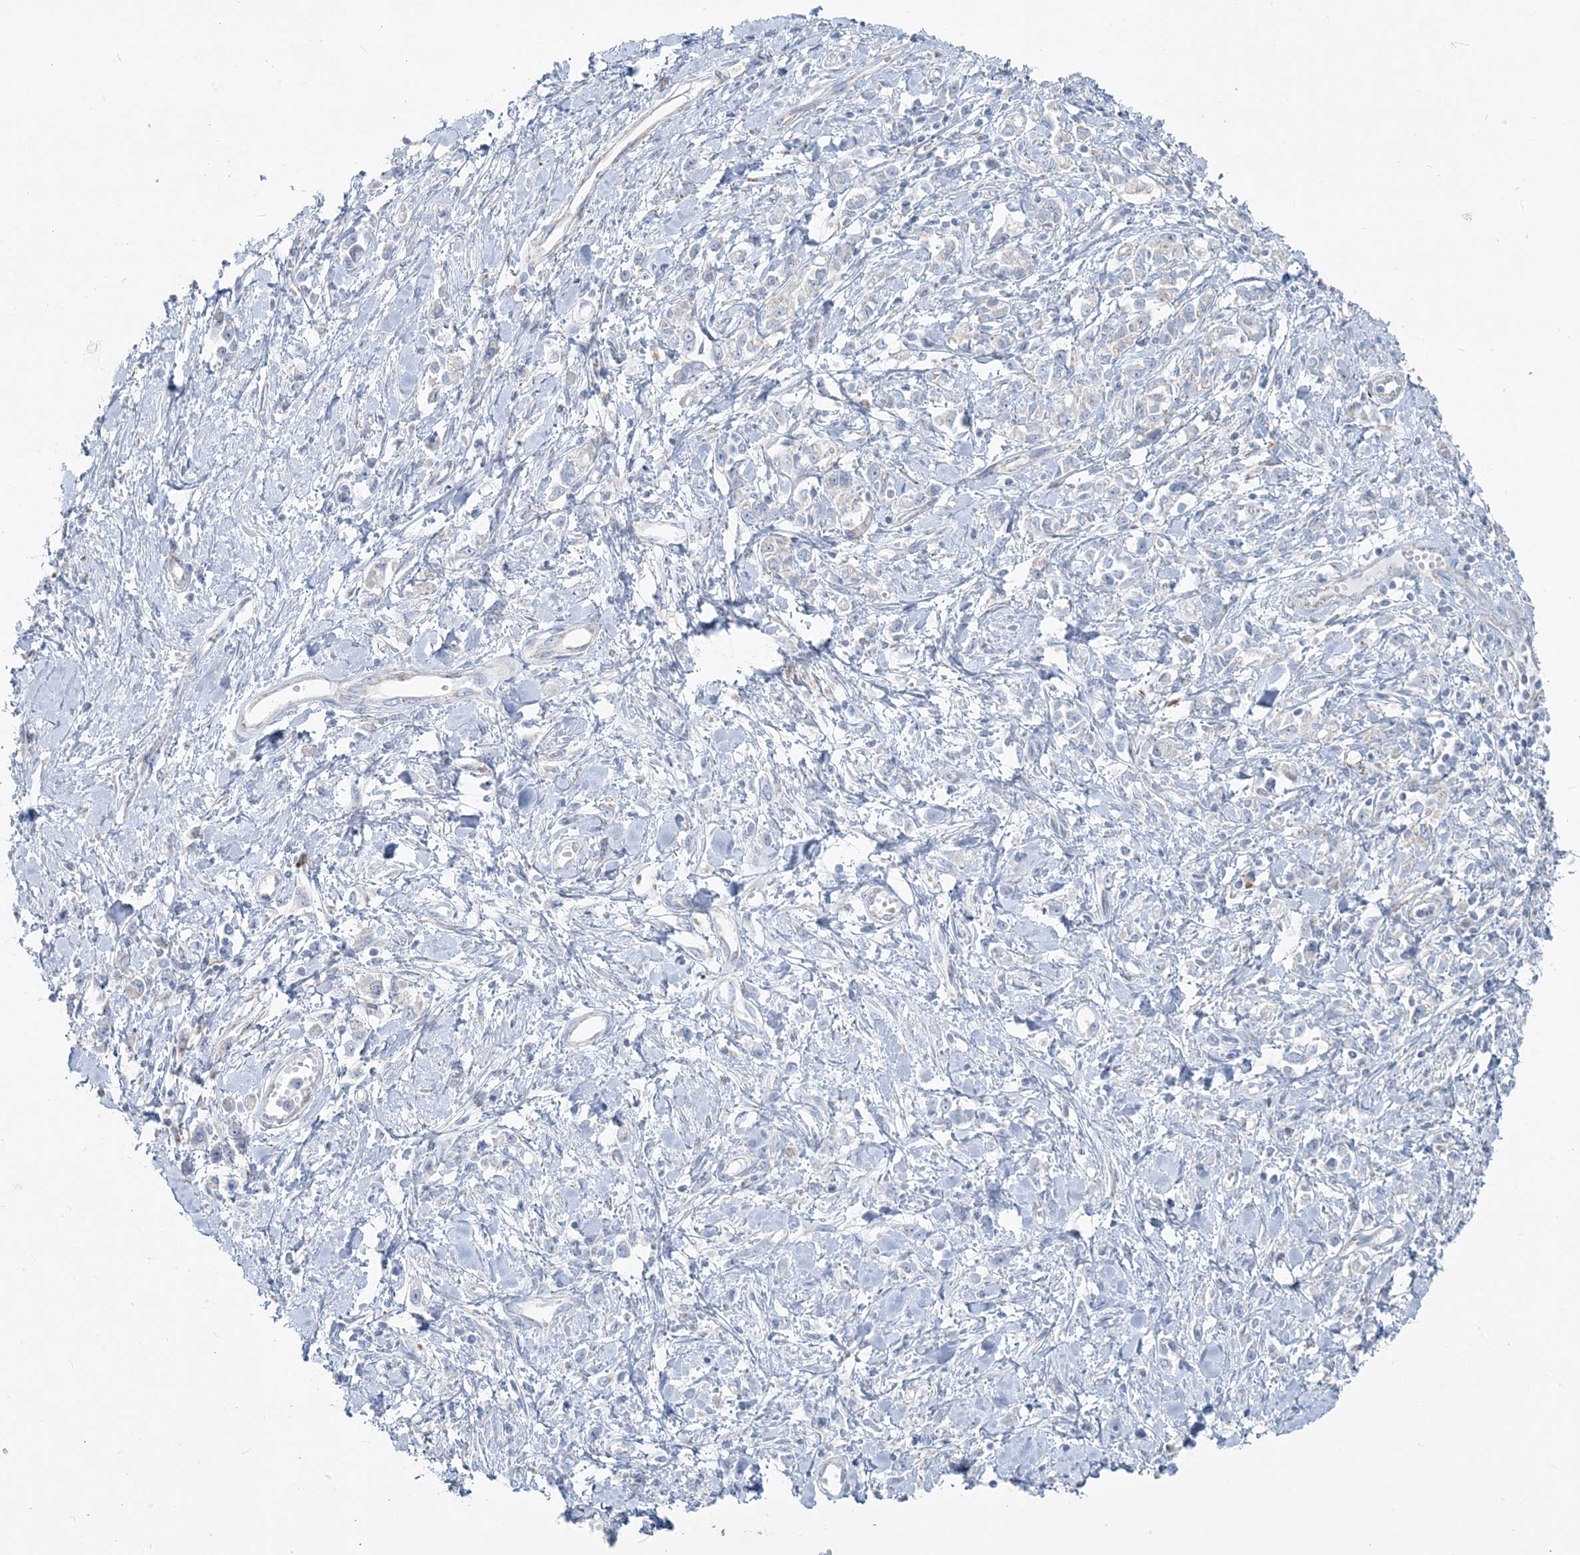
{"staining": {"intensity": "weak", "quantity": "<25%", "location": "cytoplasmic/membranous"}, "tissue": "stomach cancer", "cell_type": "Tumor cells", "image_type": "cancer", "snomed": [{"axis": "morphology", "description": "Adenocarcinoma, NOS"}, {"axis": "topography", "description": "Stomach"}], "caption": "Tumor cells show no significant positivity in adenocarcinoma (stomach). The staining is performed using DAB brown chromogen with nuclei counter-stained in using hematoxylin.", "gene": "PCCB", "patient": {"sex": "female", "age": 76}}